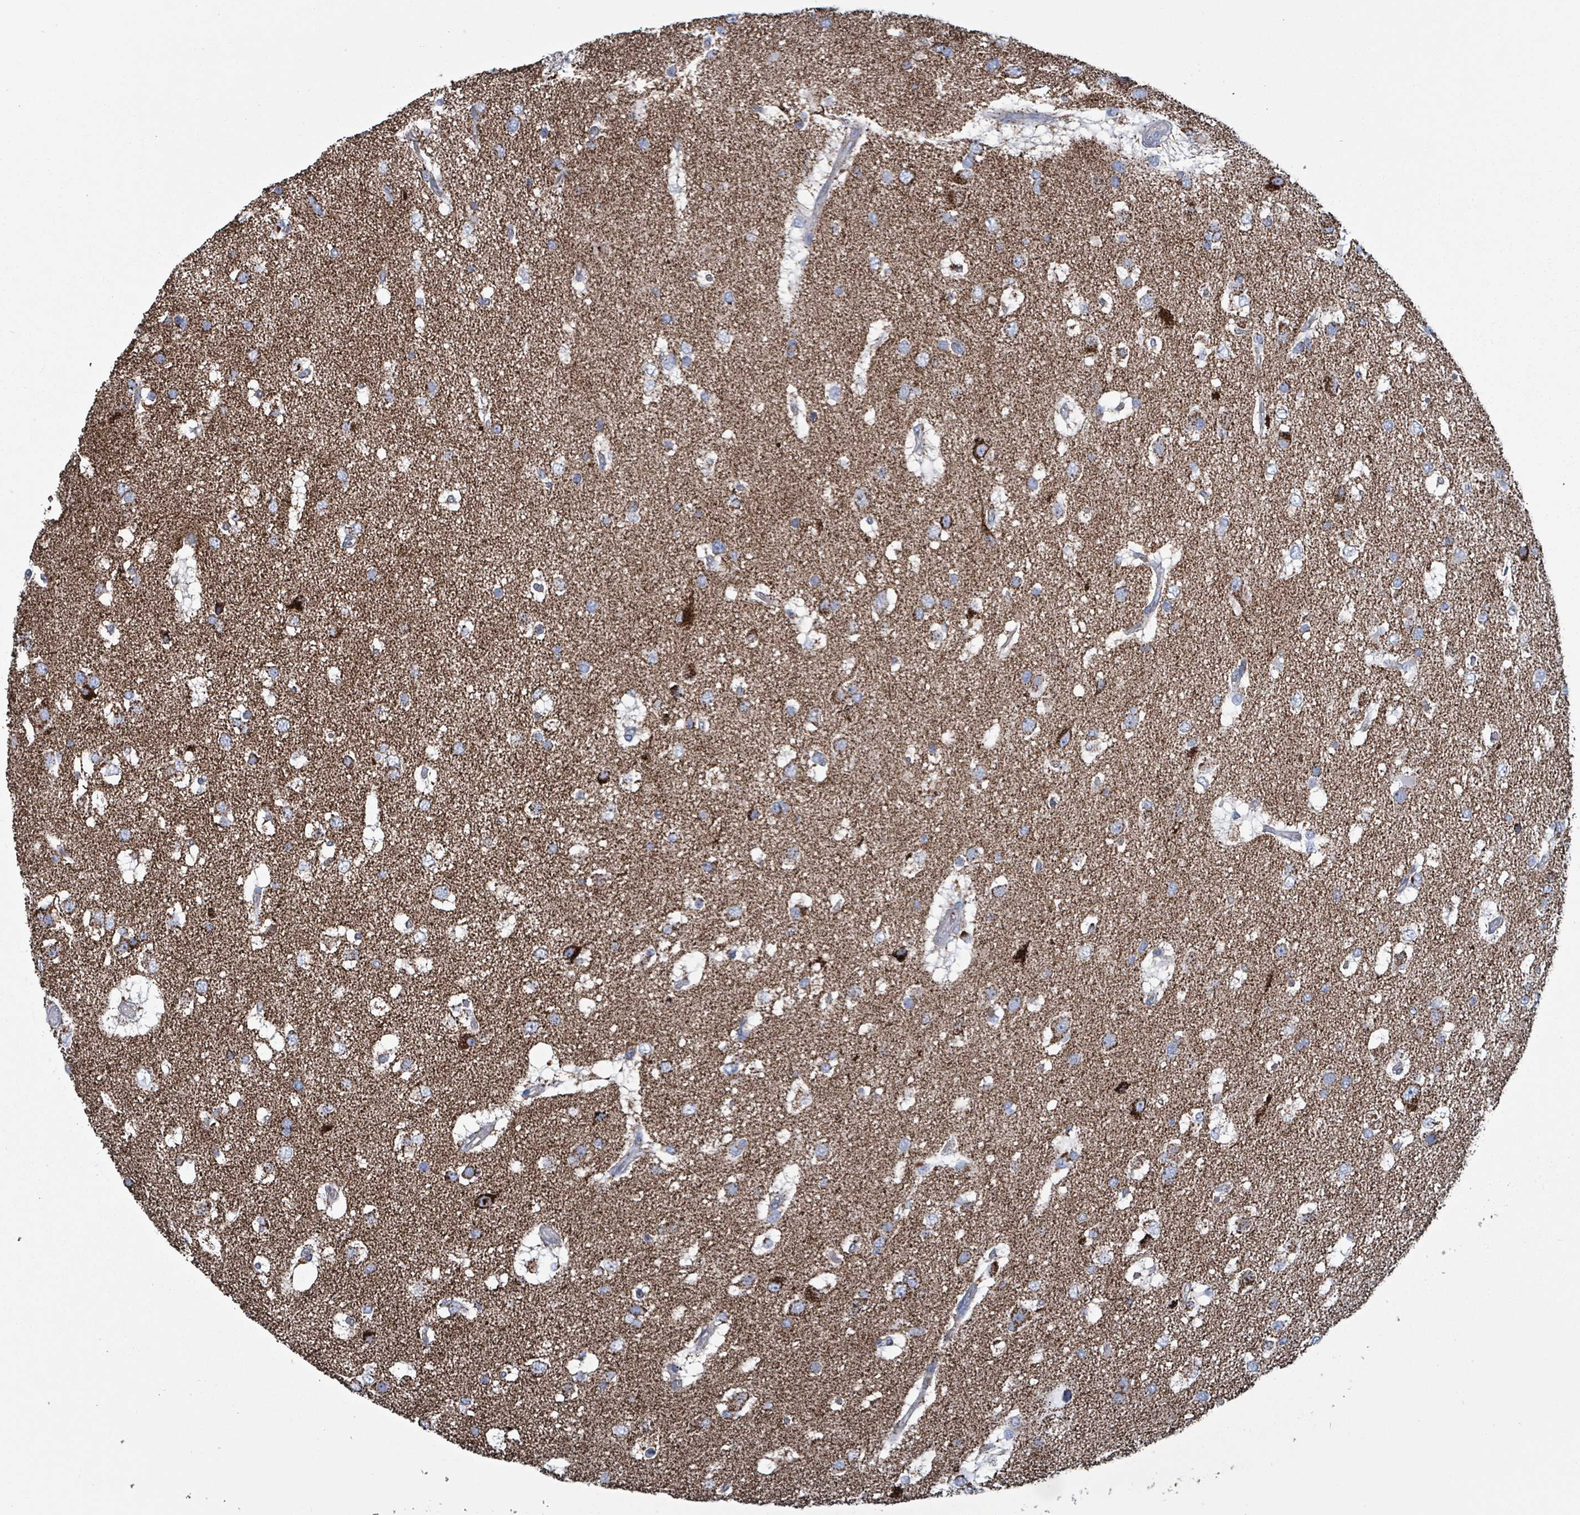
{"staining": {"intensity": "strong", "quantity": "<25%", "location": "cytoplasmic/membranous"}, "tissue": "glioma", "cell_type": "Tumor cells", "image_type": "cancer", "snomed": [{"axis": "morphology", "description": "Glioma, malignant, High grade"}, {"axis": "topography", "description": "Brain"}], "caption": "An image of high-grade glioma (malignant) stained for a protein reveals strong cytoplasmic/membranous brown staining in tumor cells. (DAB = brown stain, brightfield microscopy at high magnification).", "gene": "IDH3B", "patient": {"sex": "male", "age": 53}}